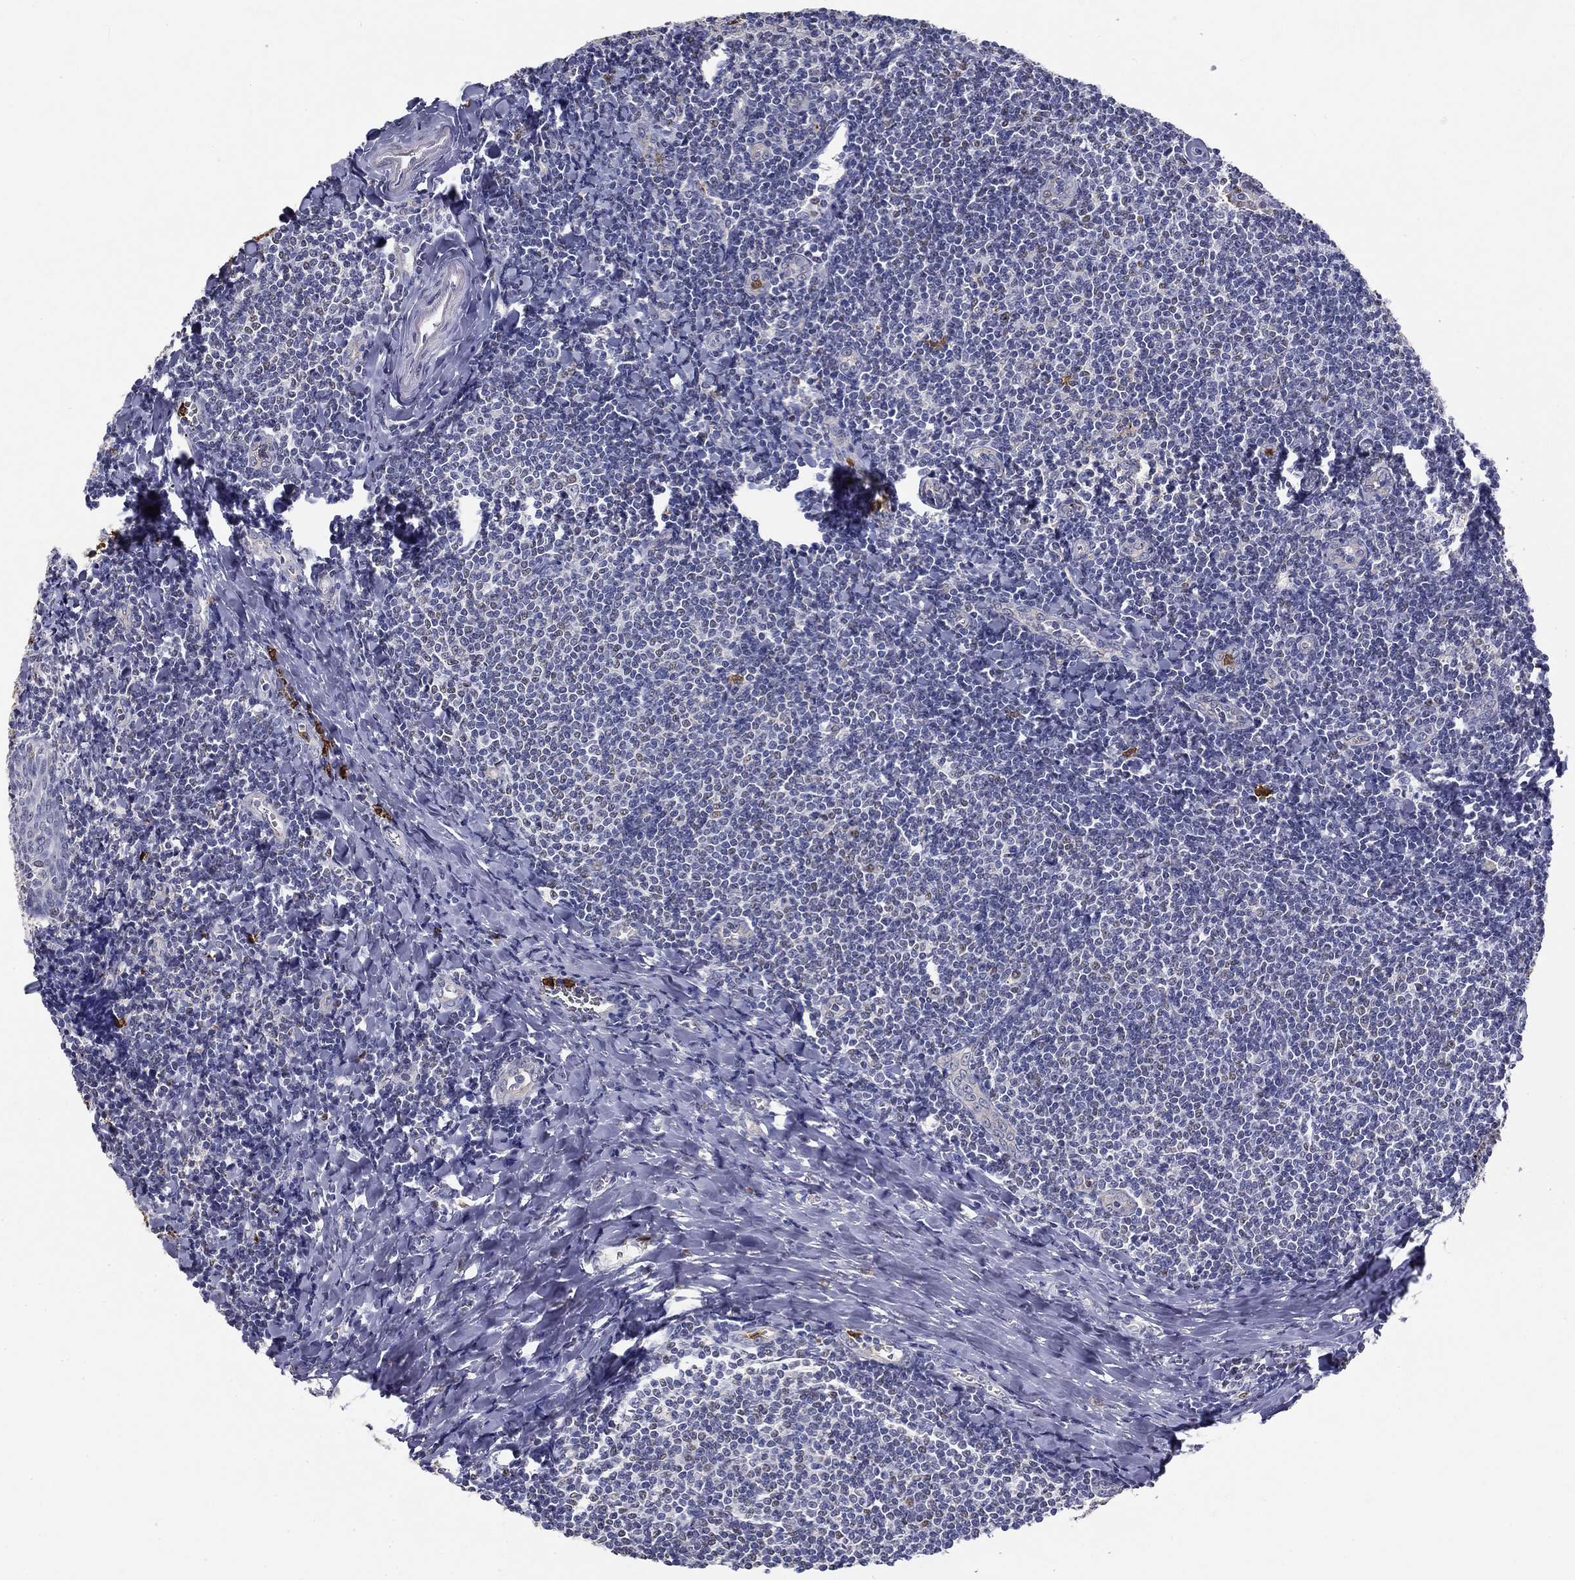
{"staining": {"intensity": "moderate", "quantity": "<25%", "location": "nuclear"}, "tissue": "tonsil", "cell_type": "Germinal center cells", "image_type": "normal", "snomed": [{"axis": "morphology", "description": "Normal tissue, NOS"}, {"axis": "topography", "description": "Tonsil"}], "caption": "Tonsil stained for a protein (brown) reveals moderate nuclear positive expression in about <25% of germinal center cells.", "gene": "IGSF8", "patient": {"sex": "female", "age": 12}}